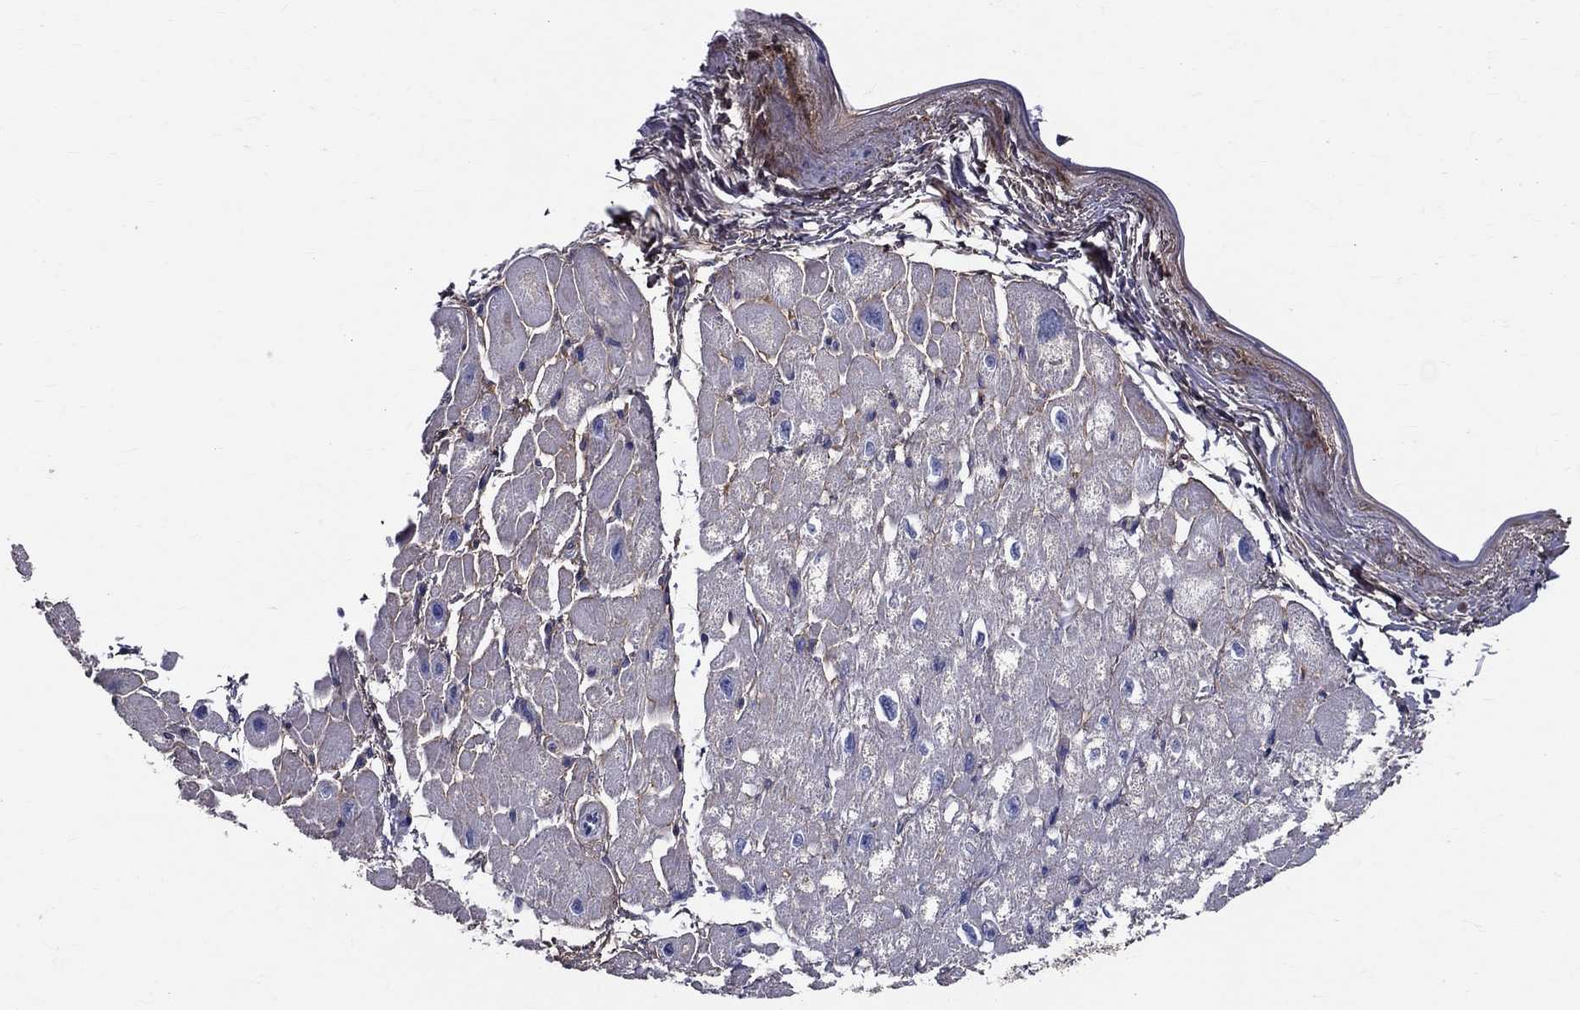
{"staining": {"intensity": "negative", "quantity": "none", "location": "none"}, "tissue": "heart muscle", "cell_type": "Cardiomyocytes", "image_type": "normal", "snomed": [{"axis": "morphology", "description": "Normal tissue, NOS"}, {"axis": "topography", "description": "Heart"}], "caption": "DAB (3,3'-diaminobenzidine) immunohistochemical staining of benign human heart muscle displays no significant positivity in cardiomyocytes.", "gene": "ANXA10", "patient": {"sex": "male", "age": 66}}